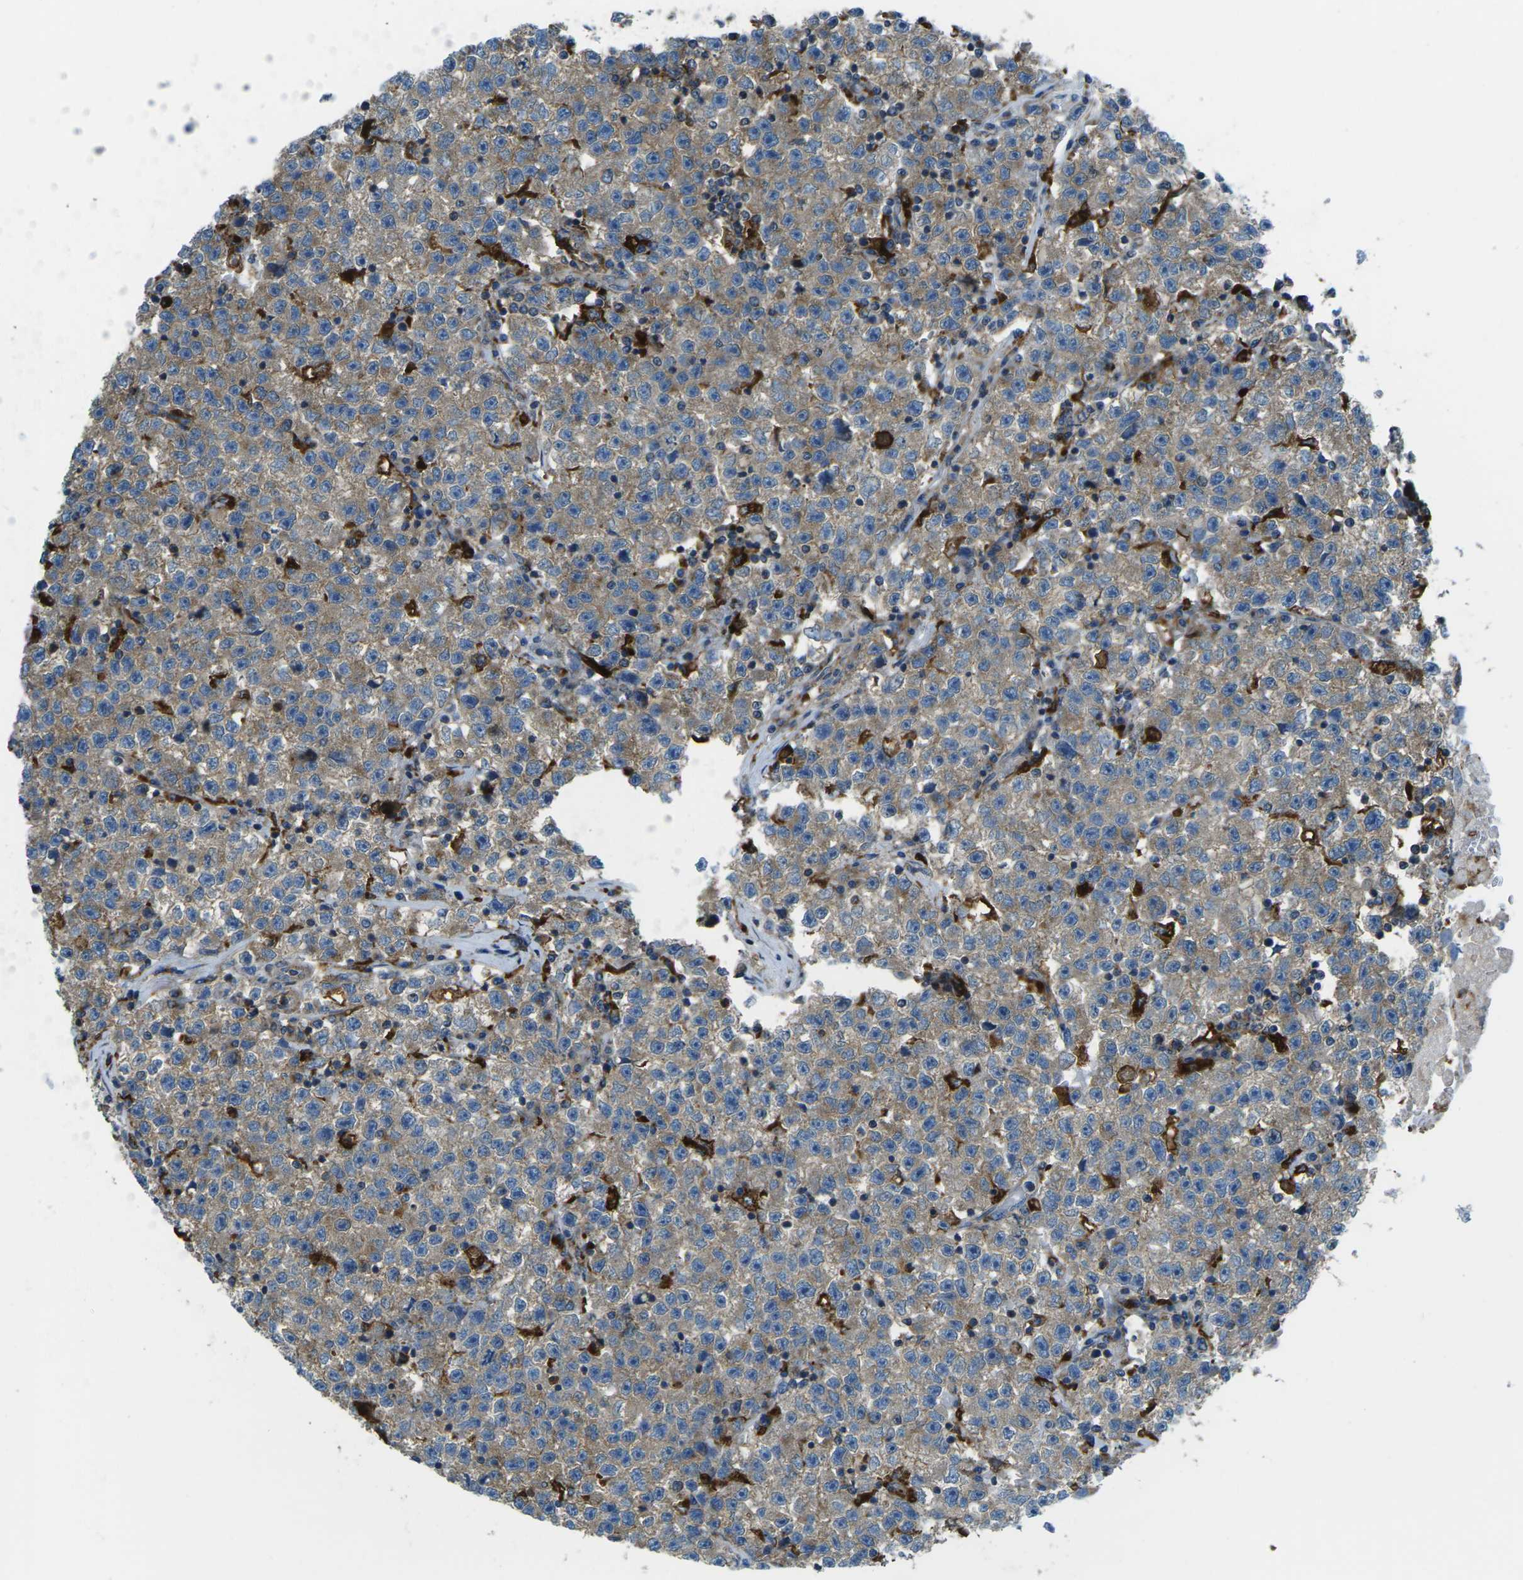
{"staining": {"intensity": "moderate", "quantity": ">75%", "location": "cytoplasmic/membranous"}, "tissue": "testis cancer", "cell_type": "Tumor cells", "image_type": "cancer", "snomed": [{"axis": "morphology", "description": "Seminoma, NOS"}, {"axis": "topography", "description": "Testis"}], "caption": "Immunohistochemical staining of testis cancer (seminoma) shows medium levels of moderate cytoplasmic/membranous staining in approximately >75% of tumor cells. (Stains: DAB in brown, nuclei in blue, Microscopy: brightfield microscopy at high magnification).", "gene": "CDK17", "patient": {"sex": "male", "age": 22}}